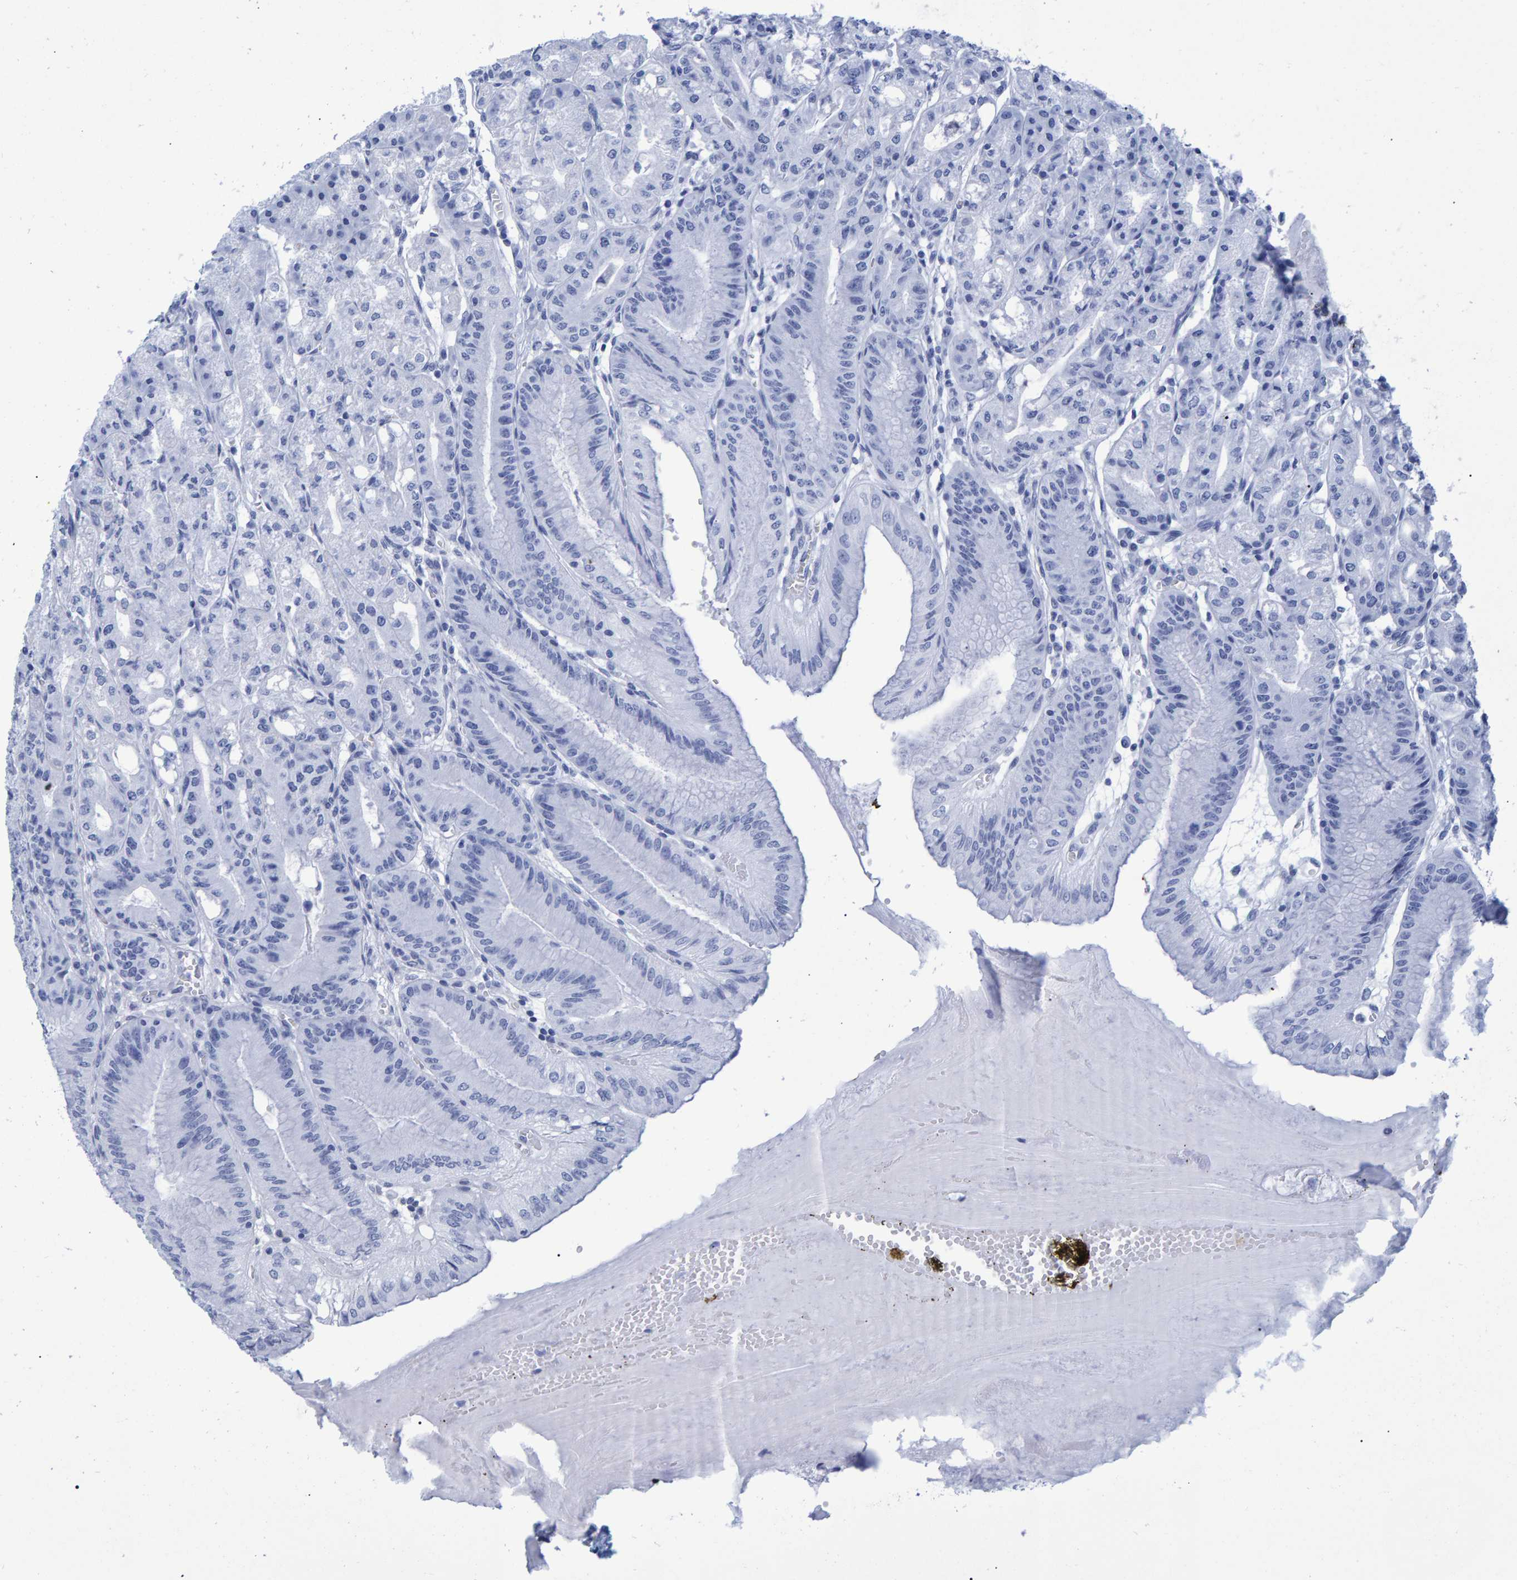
{"staining": {"intensity": "negative", "quantity": "none", "location": "none"}, "tissue": "stomach", "cell_type": "Glandular cells", "image_type": "normal", "snomed": [{"axis": "morphology", "description": "Normal tissue, NOS"}, {"axis": "topography", "description": "Stomach, lower"}], "caption": "An IHC histopathology image of normal stomach is shown. There is no staining in glandular cells of stomach.", "gene": "QKI", "patient": {"sex": "male", "age": 71}}